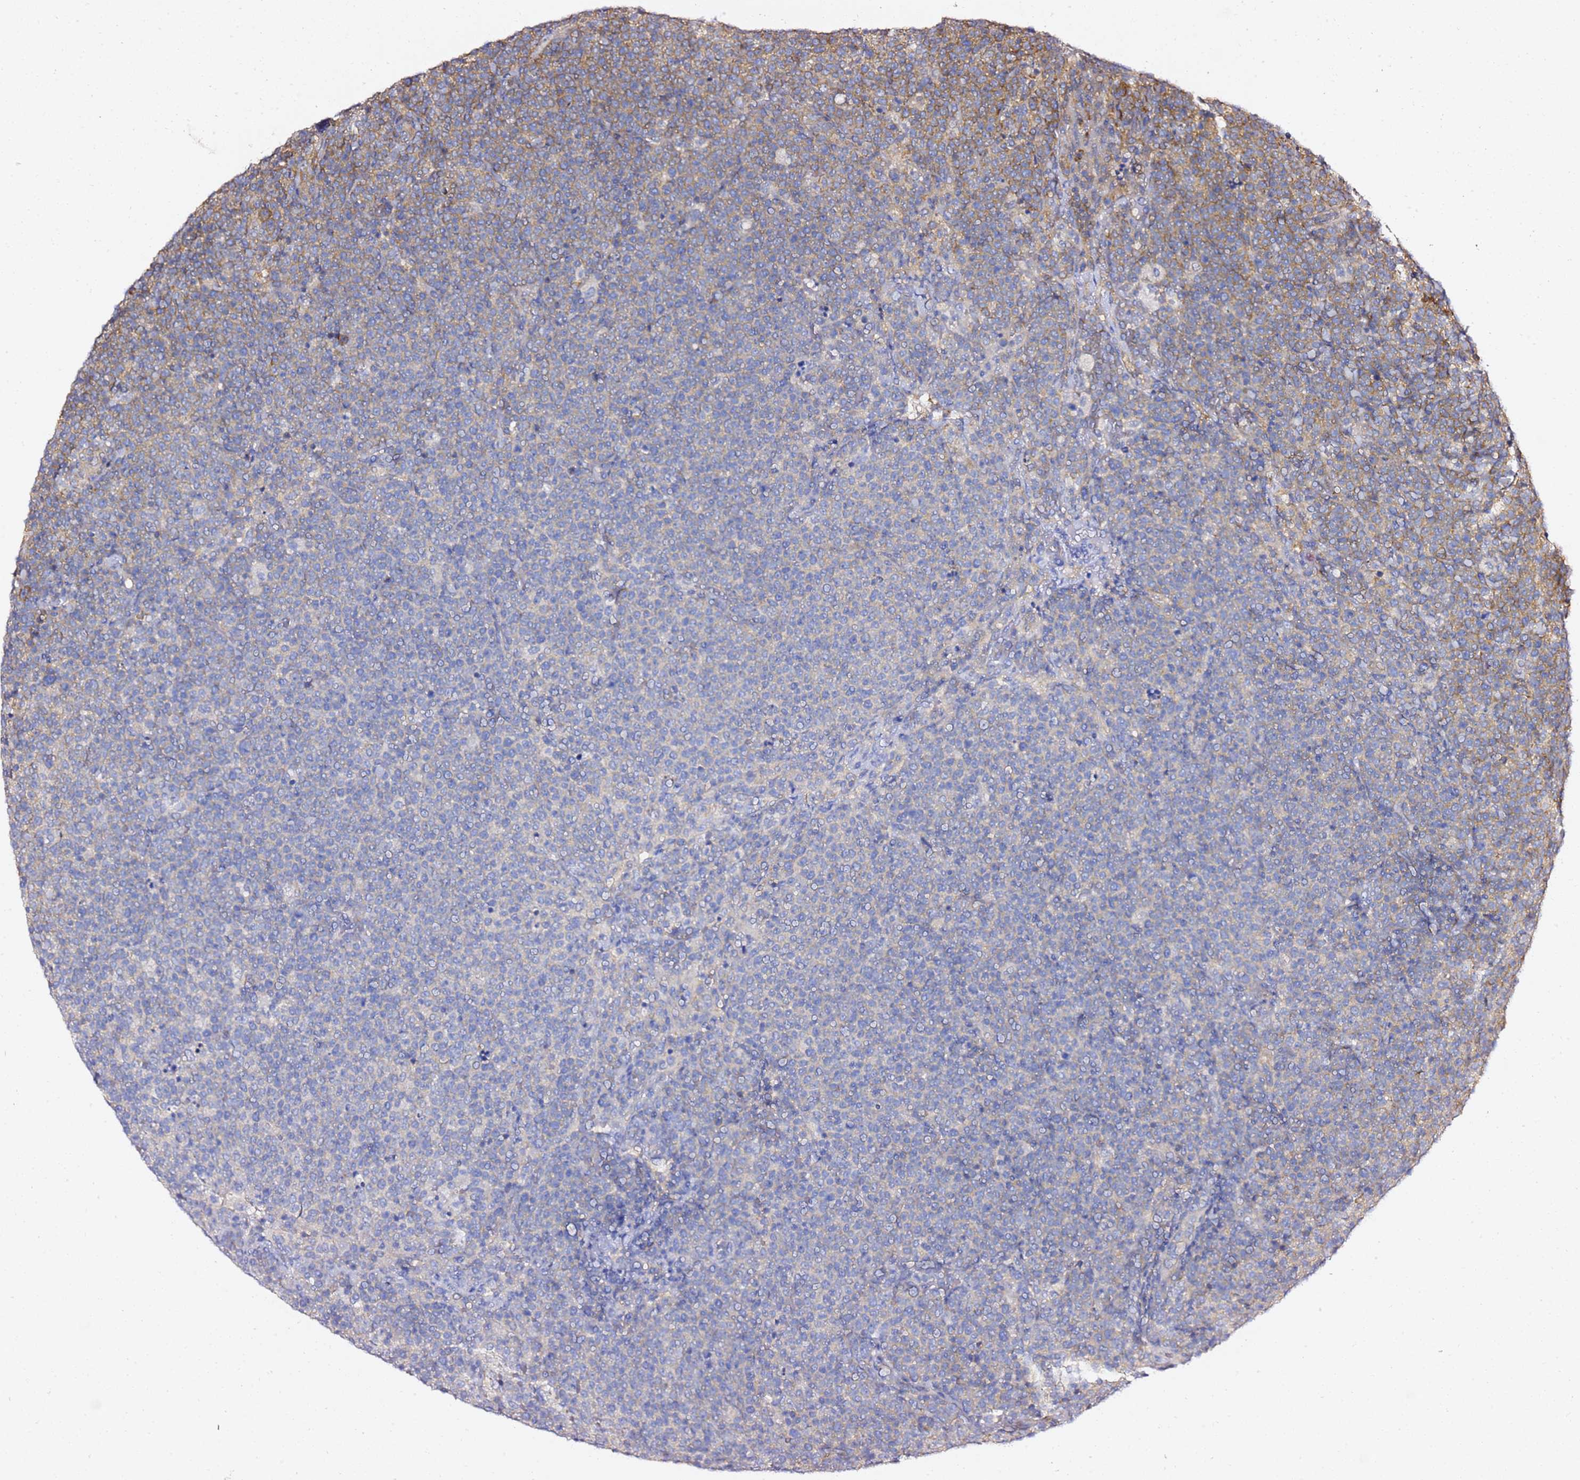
{"staining": {"intensity": "weak", "quantity": "<25%", "location": "cytoplasmic/membranous"}, "tissue": "lymphoma", "cell_type": "Tumor cells", "image_type": "cancer", "snomed": [{"axis": "morphology", "description": "Malignant lymphoma, non-Hodgkin's type, High grade"}, {"axis": "topography", "description": "Lymph node"}], "caption": "There is no significant staining in tumor cells of lymphoma.", "gene": "TPST1", "patient": {"sex": "male", "age": 61}}